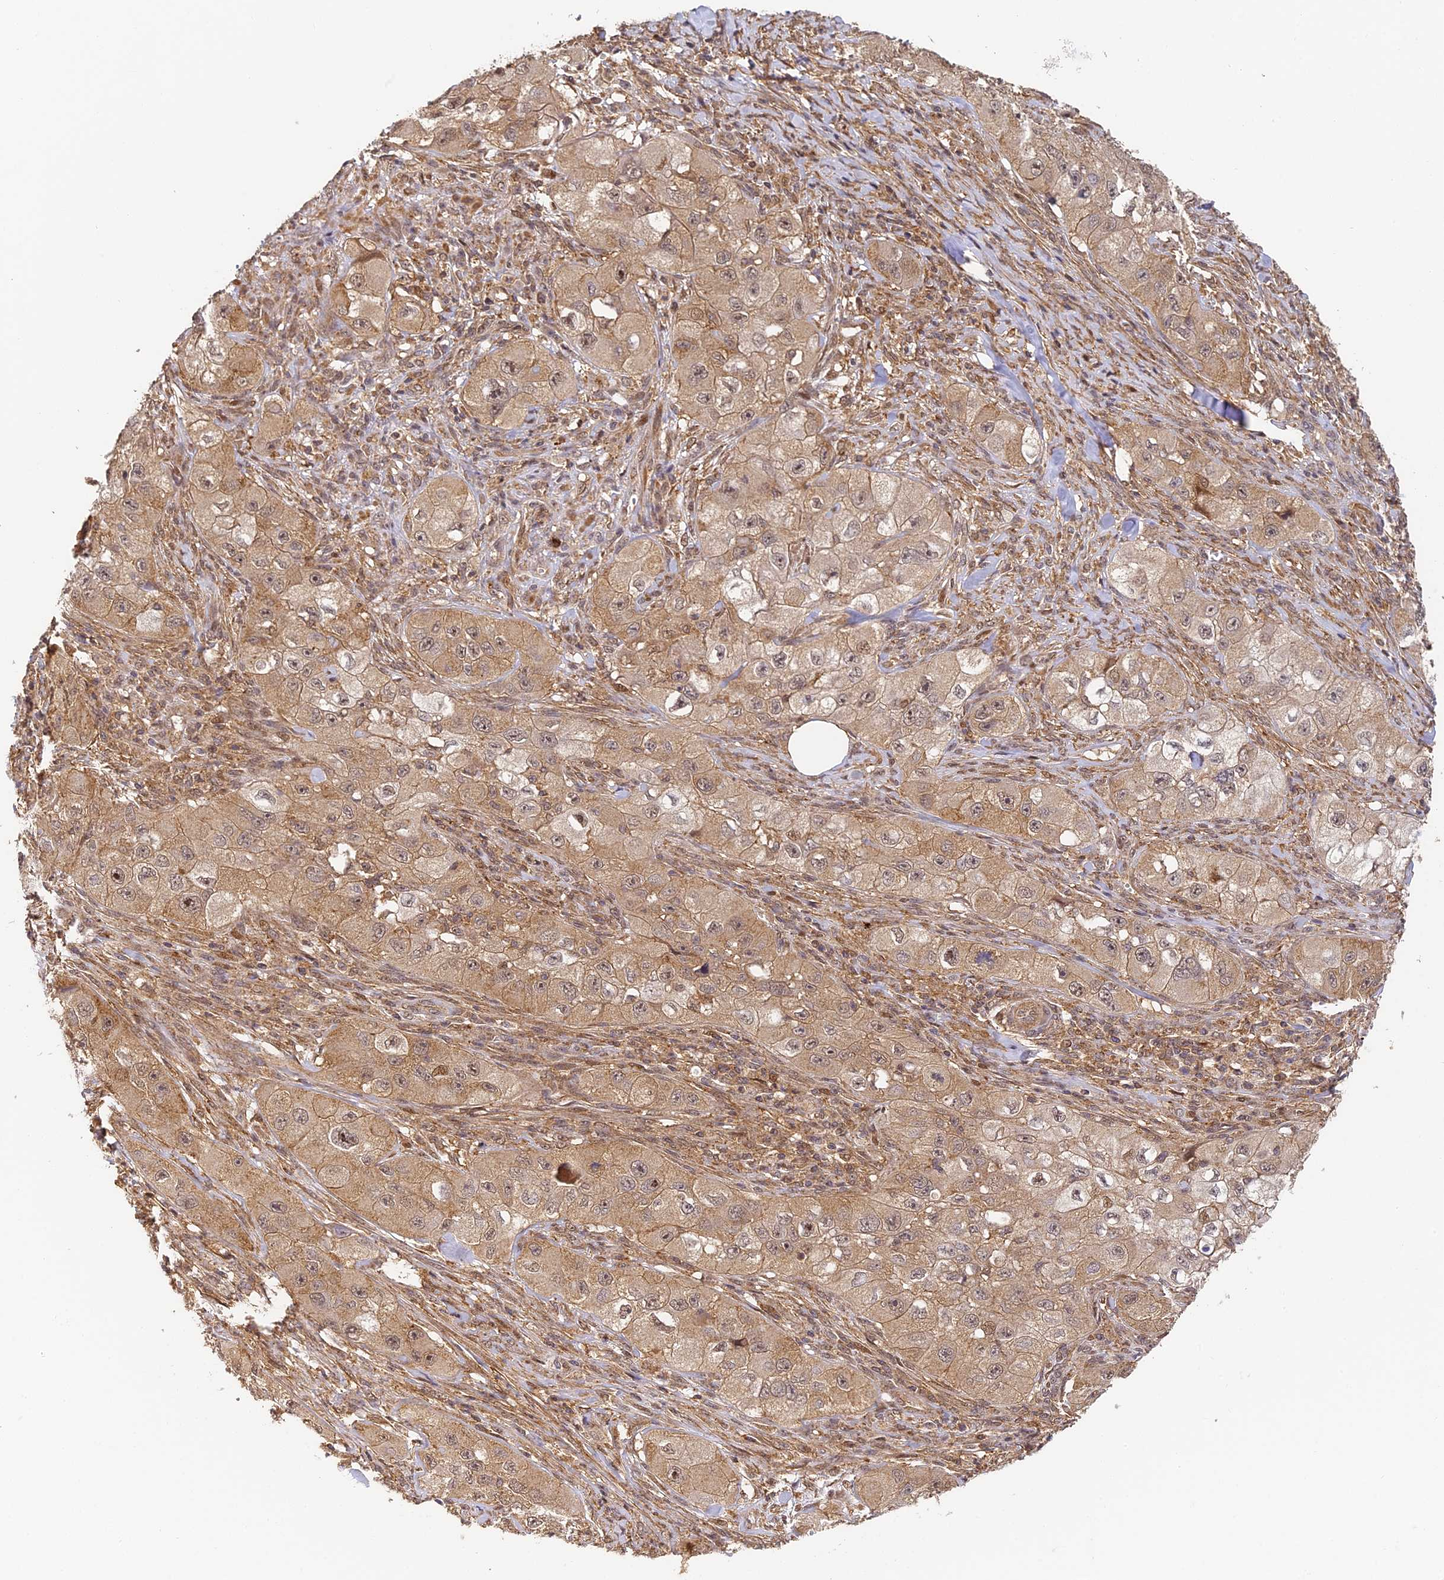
{"staining": {"intensity": "moderate", "quantity": ">75%", "location": "cytoplasmic/membranous,nuclear"}, "tissue": "skin cancer", "cell_type": "Tumor cells", "image_type": "cancer", "snomed": [{"axis": "morphology", "description": "Squamous cell carcinoma, NOS"}, {"axis": "topography", "description": "Skin"}, {"axis": "topography", "description": "Subcutis"}], "caption": "Immunohistochemistry histopathology image of neoplastic tissue: human skin squamous cell carcinoma stained using immunohistochemistry (IHC) reveals medium levels of moderate protein expression localized specifically in the cytoplasmic/membranous and nuclear of tumor cells, appearing as a cytoplasmic/membranous and nuclear brown color.", "gene": "ZNF443", "patient": {"sex": "male", "age": 73}}